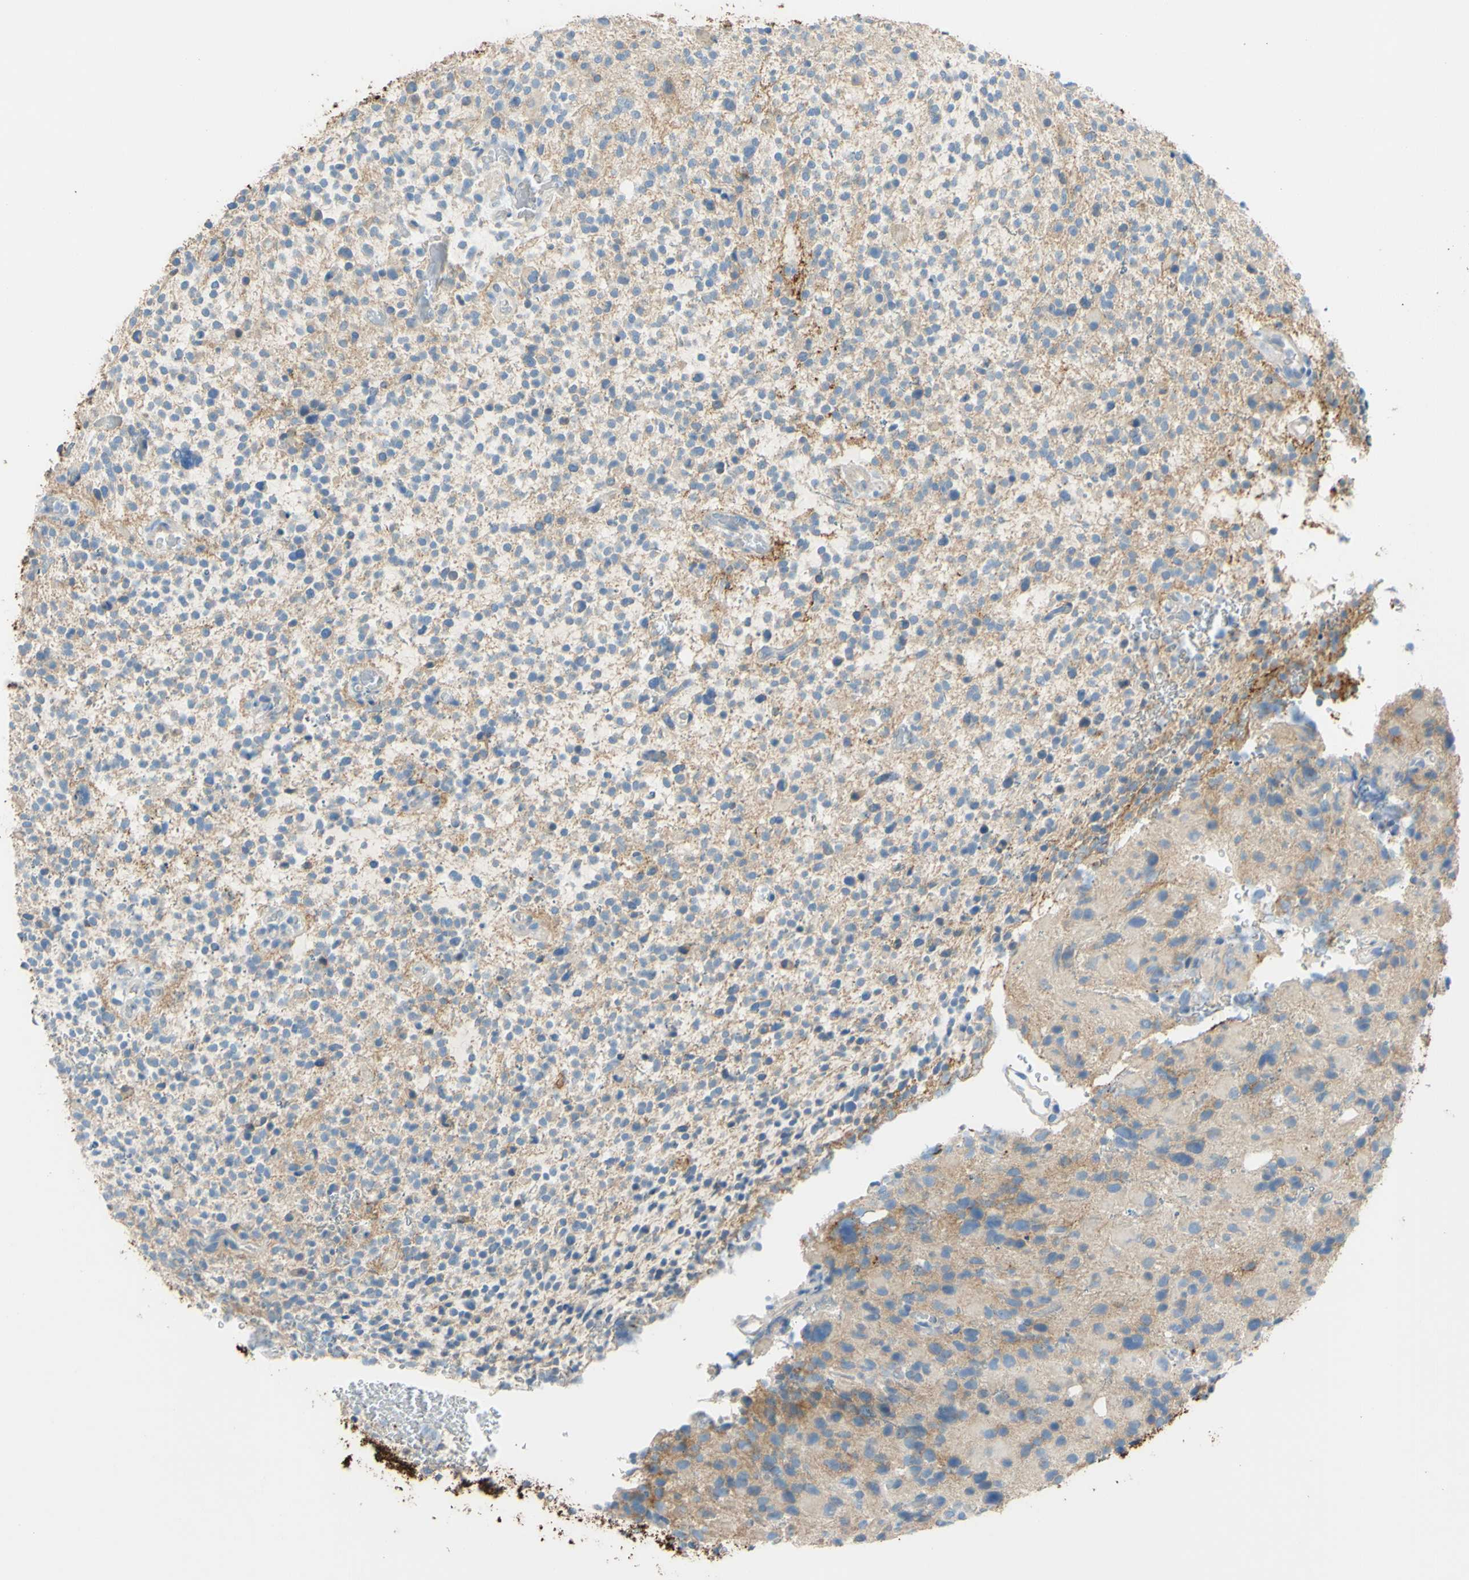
{"staining": {"intensity": "negative", "quantity": "none", "location": "none"}, "tissue": "glioma", "cell_type": "Tumor cells", "image_type": "cancer", "snomed": [{"axis": "morphology", "description": "Glioma, malignant, High grade"}, {"axis": "topography", "description": "Brain"}], "caption": "Glioma was stained to show a protein in brown. There is no significant expression in tumor cells.", "gene": "SLC1A2", "patient": {"sex": "male", "age": 48}}